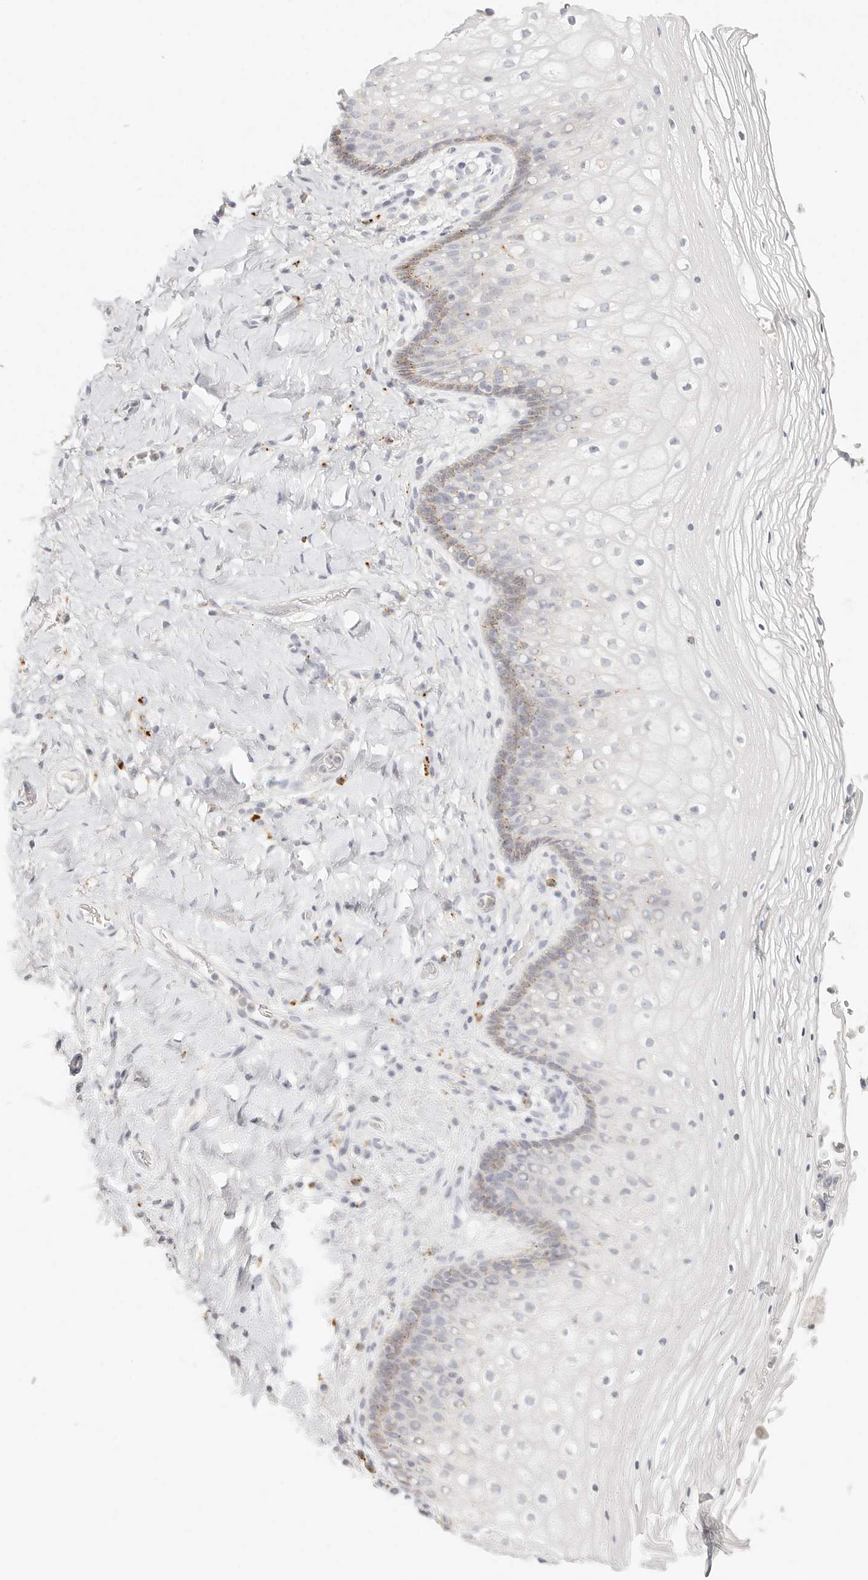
{"staining": {"intensity": "weak", "quantity": "<25%", "location": "cytoplasmic/membranous"}, "tissue": "vagina", "cell_type": "Squamous epithelial cells", "image_type": "normal", "snomed": [{"axis": "morphology", "description": "Normal tissue, NOS"}, {"axis": "topography", "description": "Vagina"}], "caption": "This is a image of immunohistochemistry (IHC) staining of normal vagina, which shows no expression in squamous epithelial cells. (IHC, brightfield microscopy, high magnification).", "gene": "RNASET2", "patient": {"sex": "female", "age": 60}}